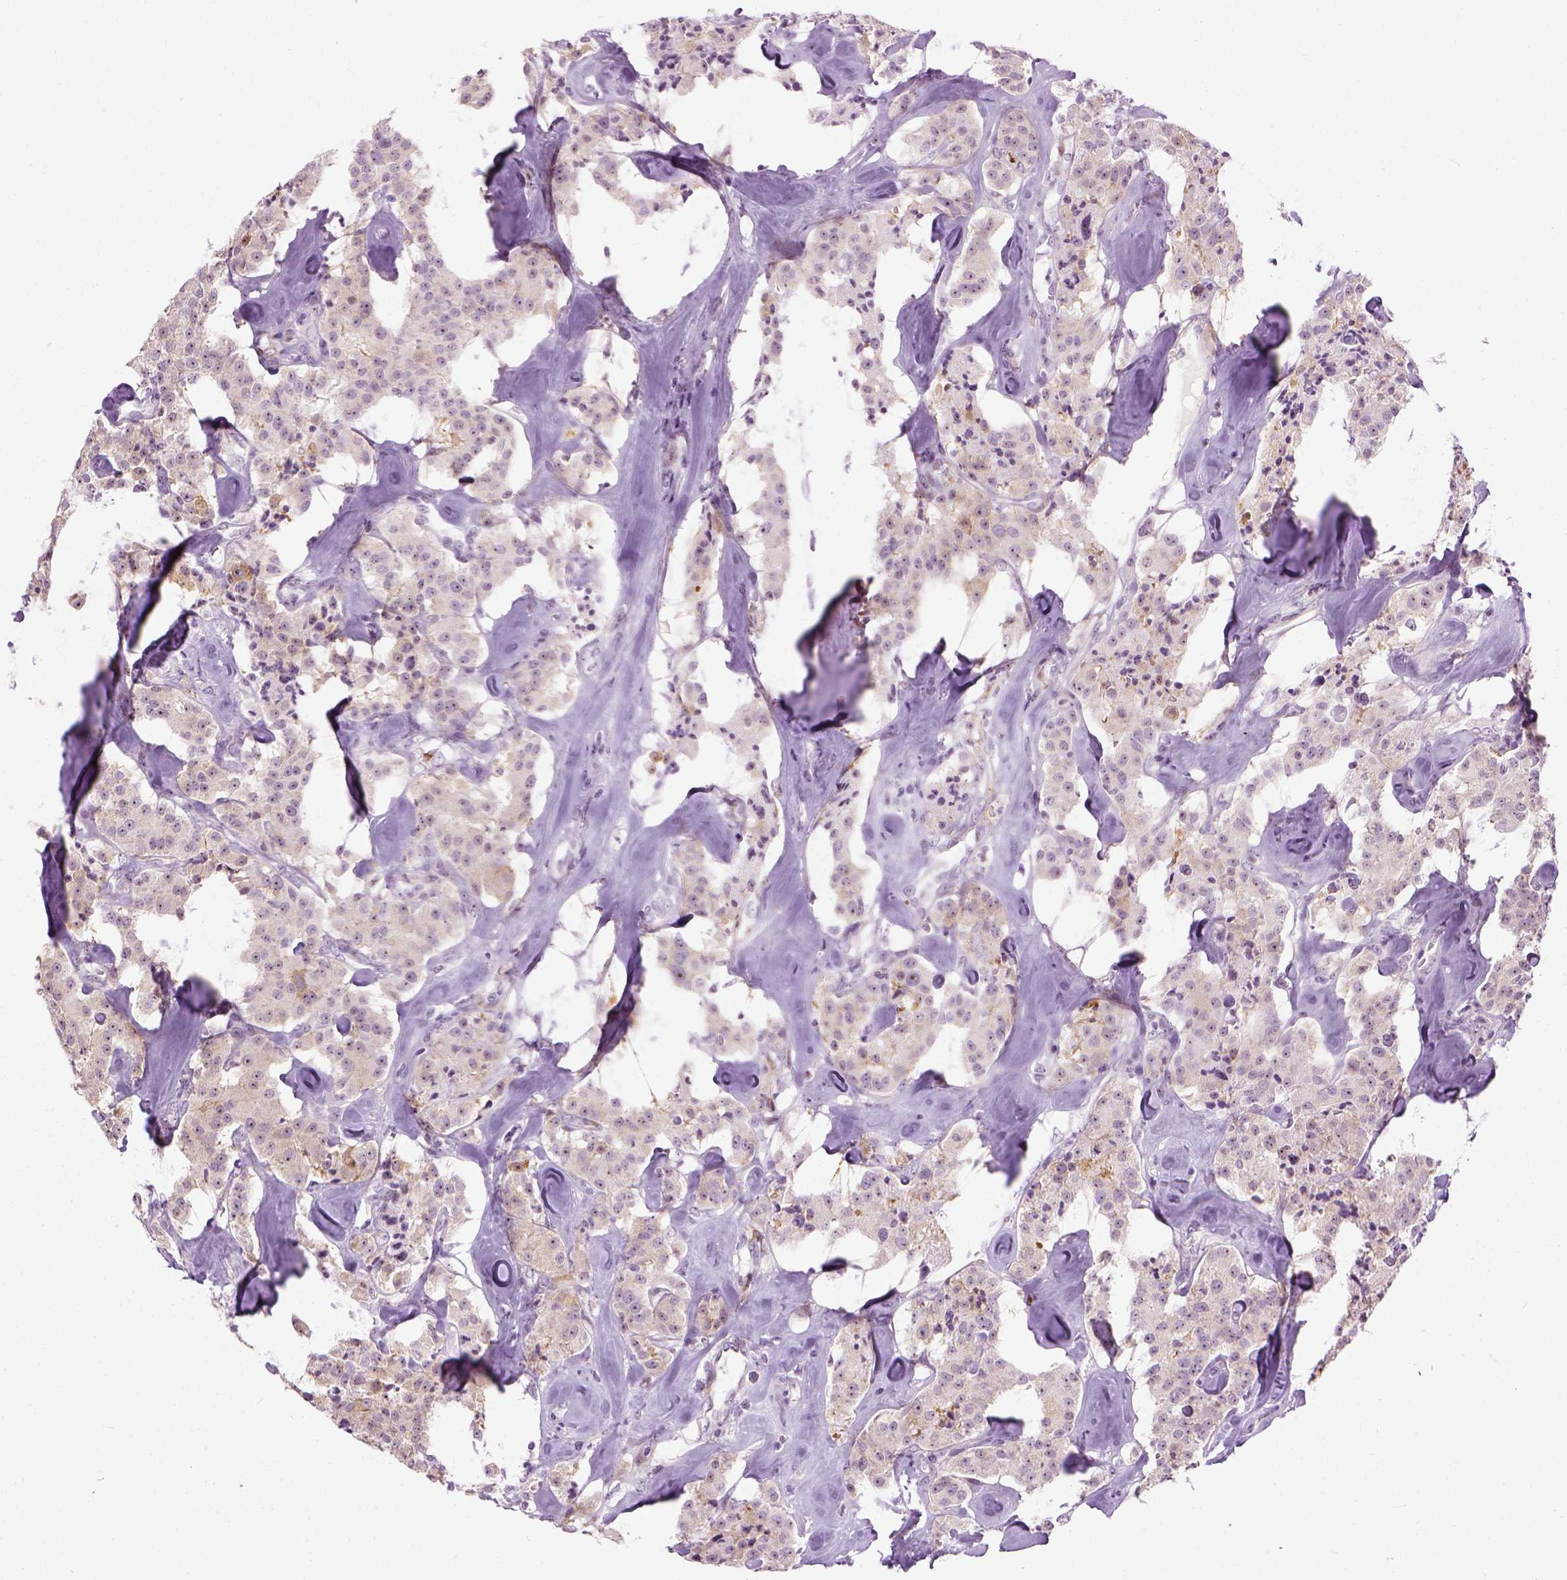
{"staining": {"intensity": "negative", "quantity": "none", "location": "none"}, "tissue": "carcinoid", "cell_type": "Tumor cells", "image_type": "cancer", "snomed": [{"axis": "morphology", "description": "Carcinoid, malignant, NOS"}, {"axis": "topography", "description": "Pancreas"}], "caption": "This is an immunohistochemistry photomicrograph of carcinoid. There is no positivity in tumor cells.", "gene": "MAPT", "patient": {"sex": "male", "age": 41}}